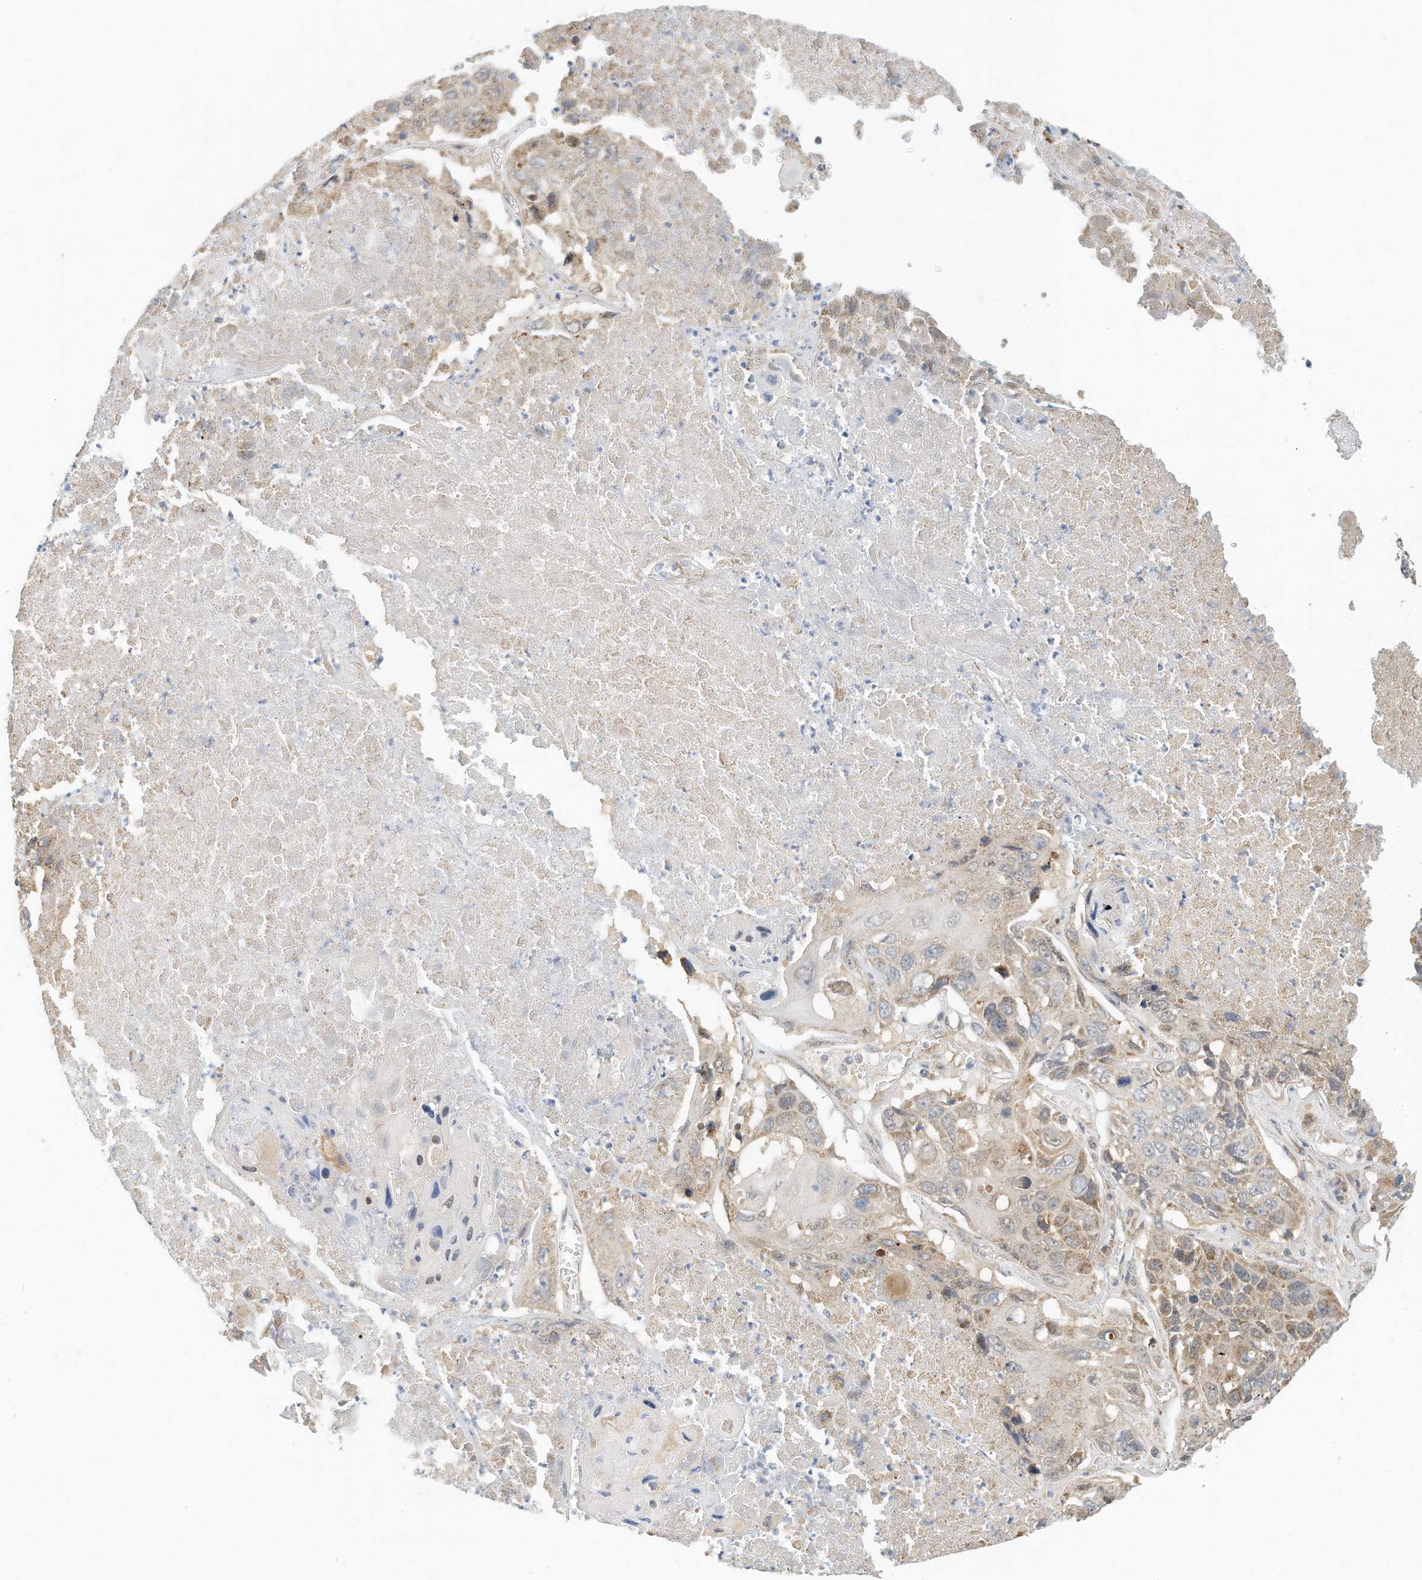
{"staining": {"intensity": "moderate", "quantity": "<25%", "location": "cytoplasmic/membranous"}, "tissue": "lung cancer", "cell_type": "Tumor cells", "image_type": "cancer", "snomed": [{"axis": "morphology", "description": "Squamous cell carcinoma, NOS"}, {"axis": "topography", "description": "Lung"}], "caption": "Immunohistochemical staining of lung cancer demonstrates moderate cytoplasmic/membranous protein staining in approximately <25% of tumor cells. The staining is performed using DAB brown chromogen to label protein expression. The nuclei are counter-stained blue using hematoxylin.", "gene": "METTL6", "patient": {"sex": "male", "age": 61}}